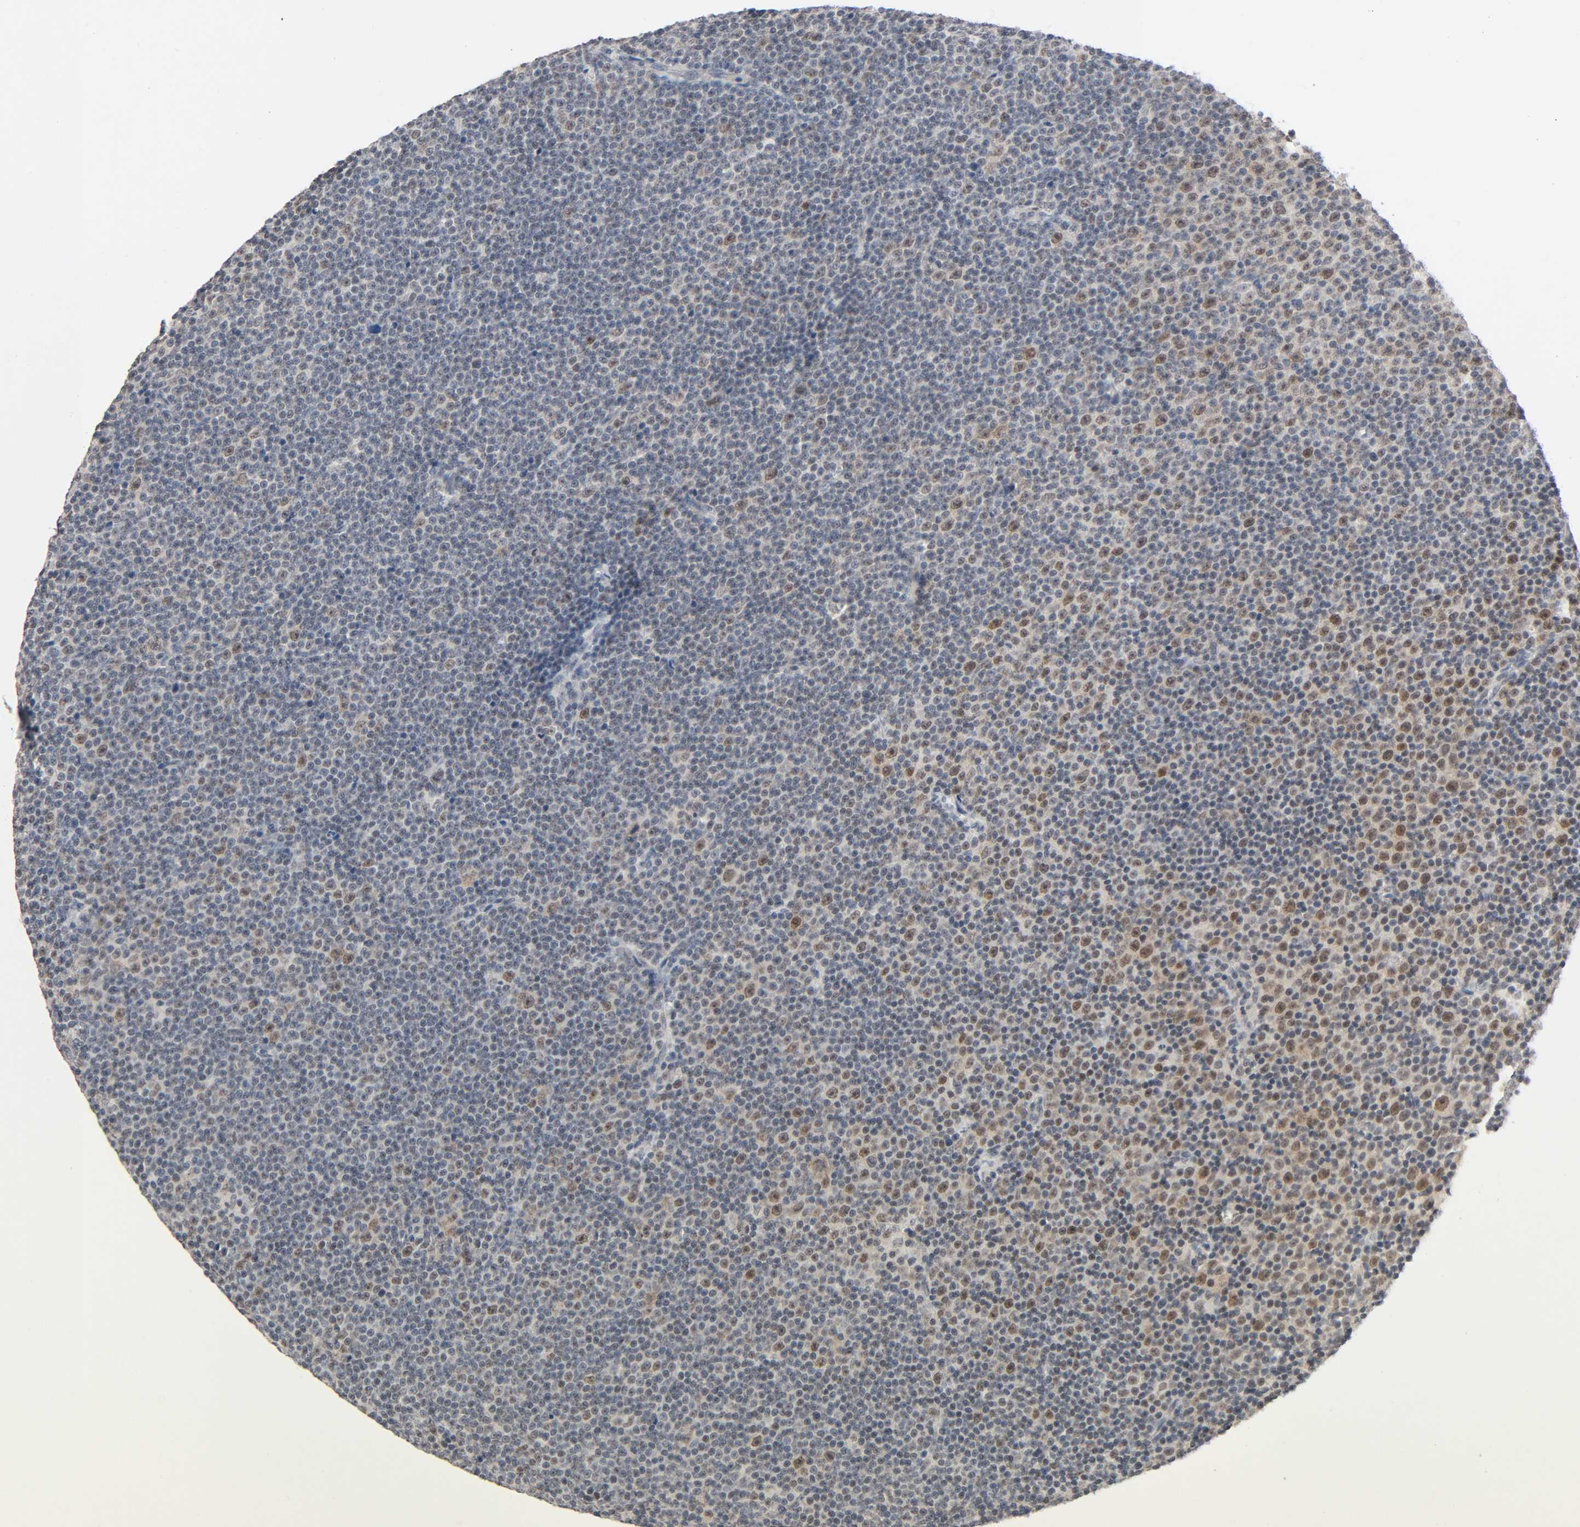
{"staining": {"intensity": "moderate", "quantity": "<25%", "location": "cytoplasmic/membranous,nuclear"}, "tissue": "lymphoma", "cell_type": "Tumor cells", "image_type": "cancer", "snomed": [{"axis": "morphology", "description": "Malignant lymphoma, non-Hodgkin's type, Low grade"}, {"axis": "topography", "description": "Lymph node"}], "caption": "A micrograph of human malignant lymphoma, non-Hodgkin's type (low-grade) stained for a protein exhibits moderate cytoplasmic/membranous and nuclear brown staining in tumor cells.", "gene": "MAPKAPK5", "patient": {"sex": "female", "age": 67}}